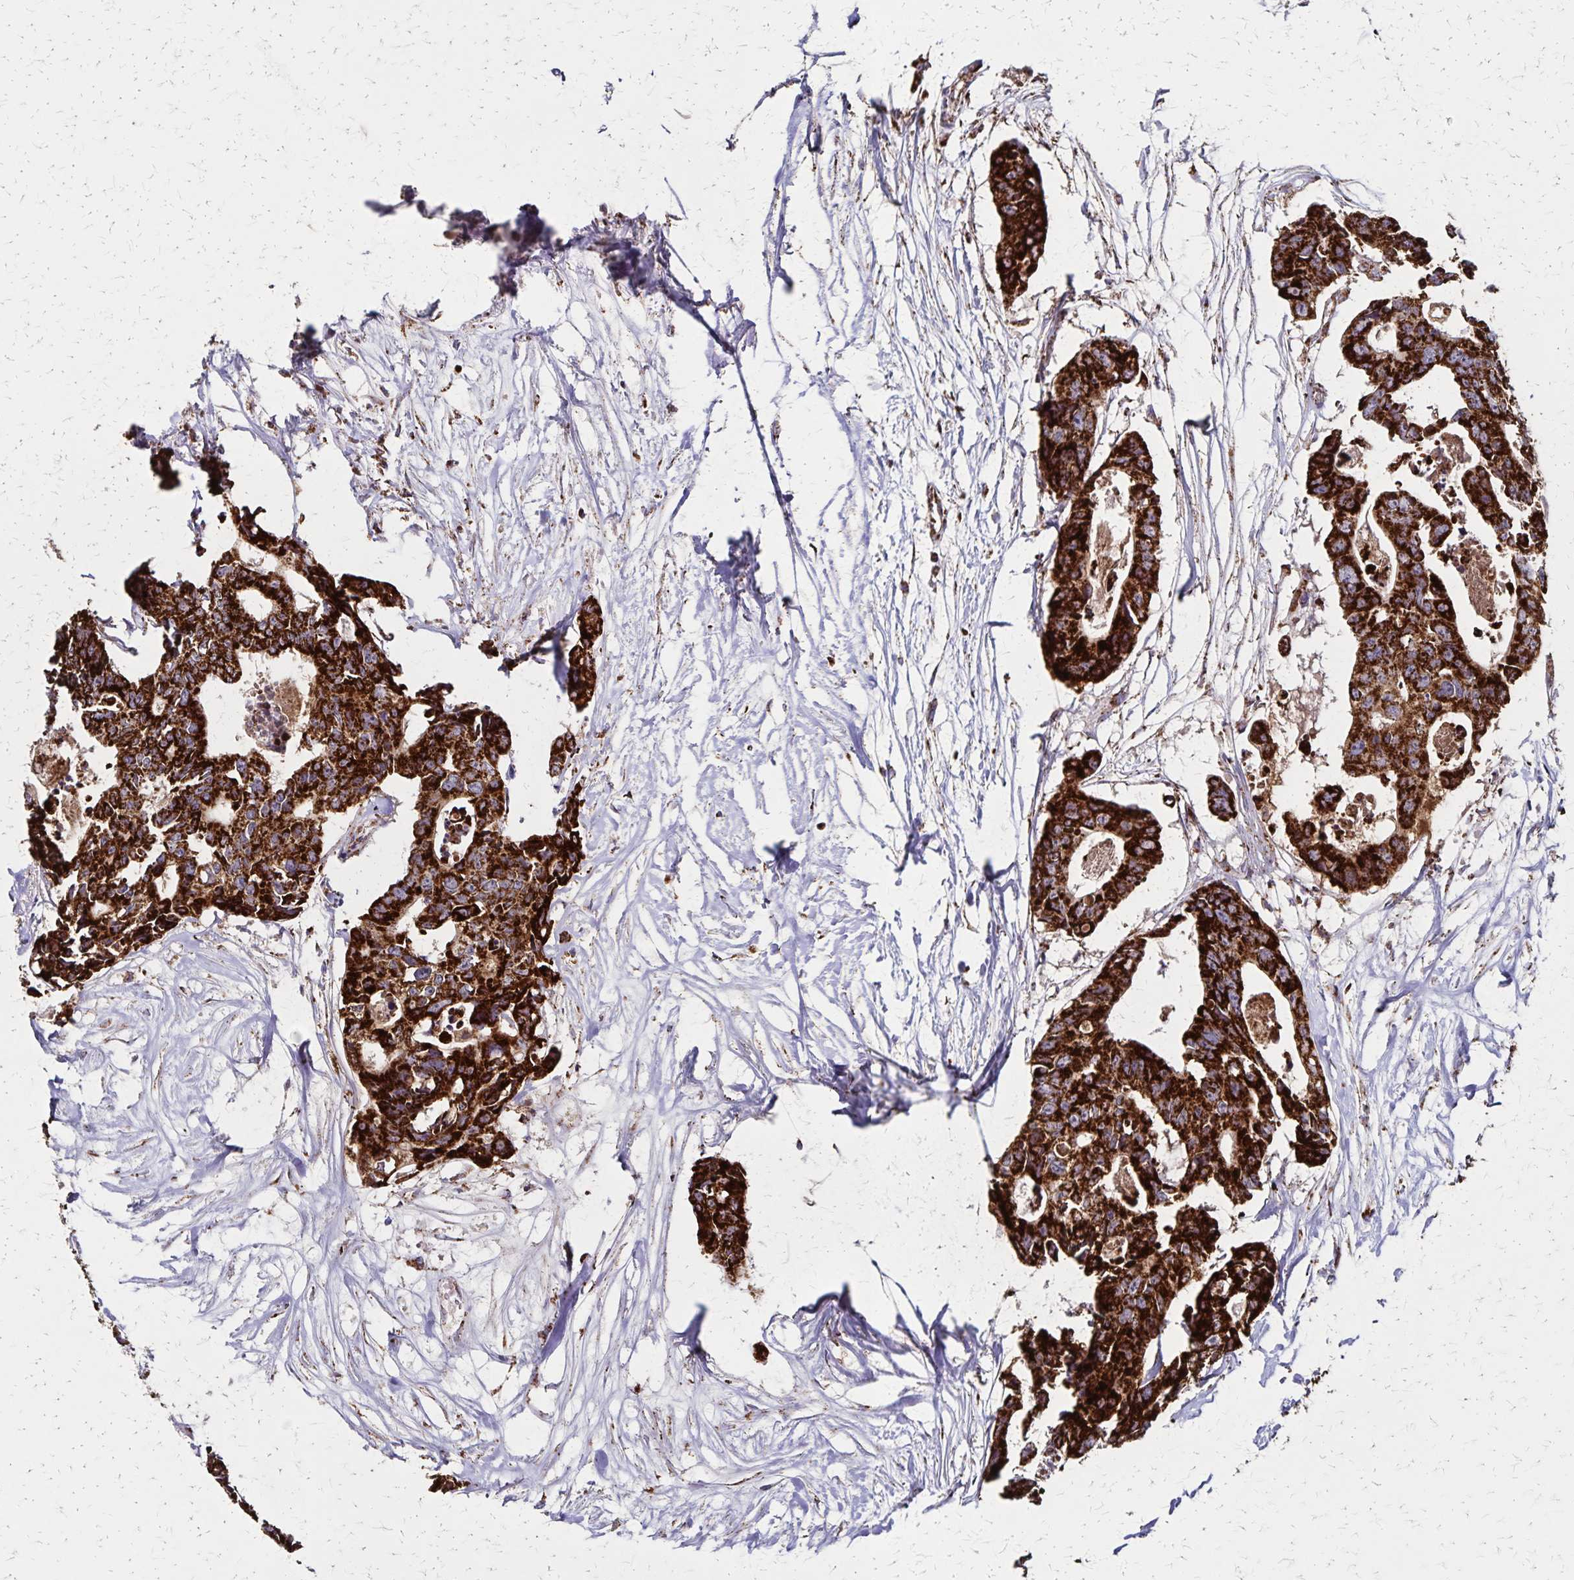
{"staining": {"intensity": "strong", "quantity": ">75%", "location": "cytoplasmic/membranous"}, "tissue": "colorectal cancer", "cell_type": "Tumor cells", "image_type": "cancer", "snomed": [{"axis": "morphology", "description": "Adenocarcinoma, NOS"}, {"axis": "topography", "description": "Rectum"}], "caption": "Immunohistochemical staining of colorectal adenocarcinoma exhibits high levels of strong cytoplasmic/membranous protein staining in about >75% of tumor cells.", "gene": "NFS1", "patient": {"sex": "male", "age": 57}}